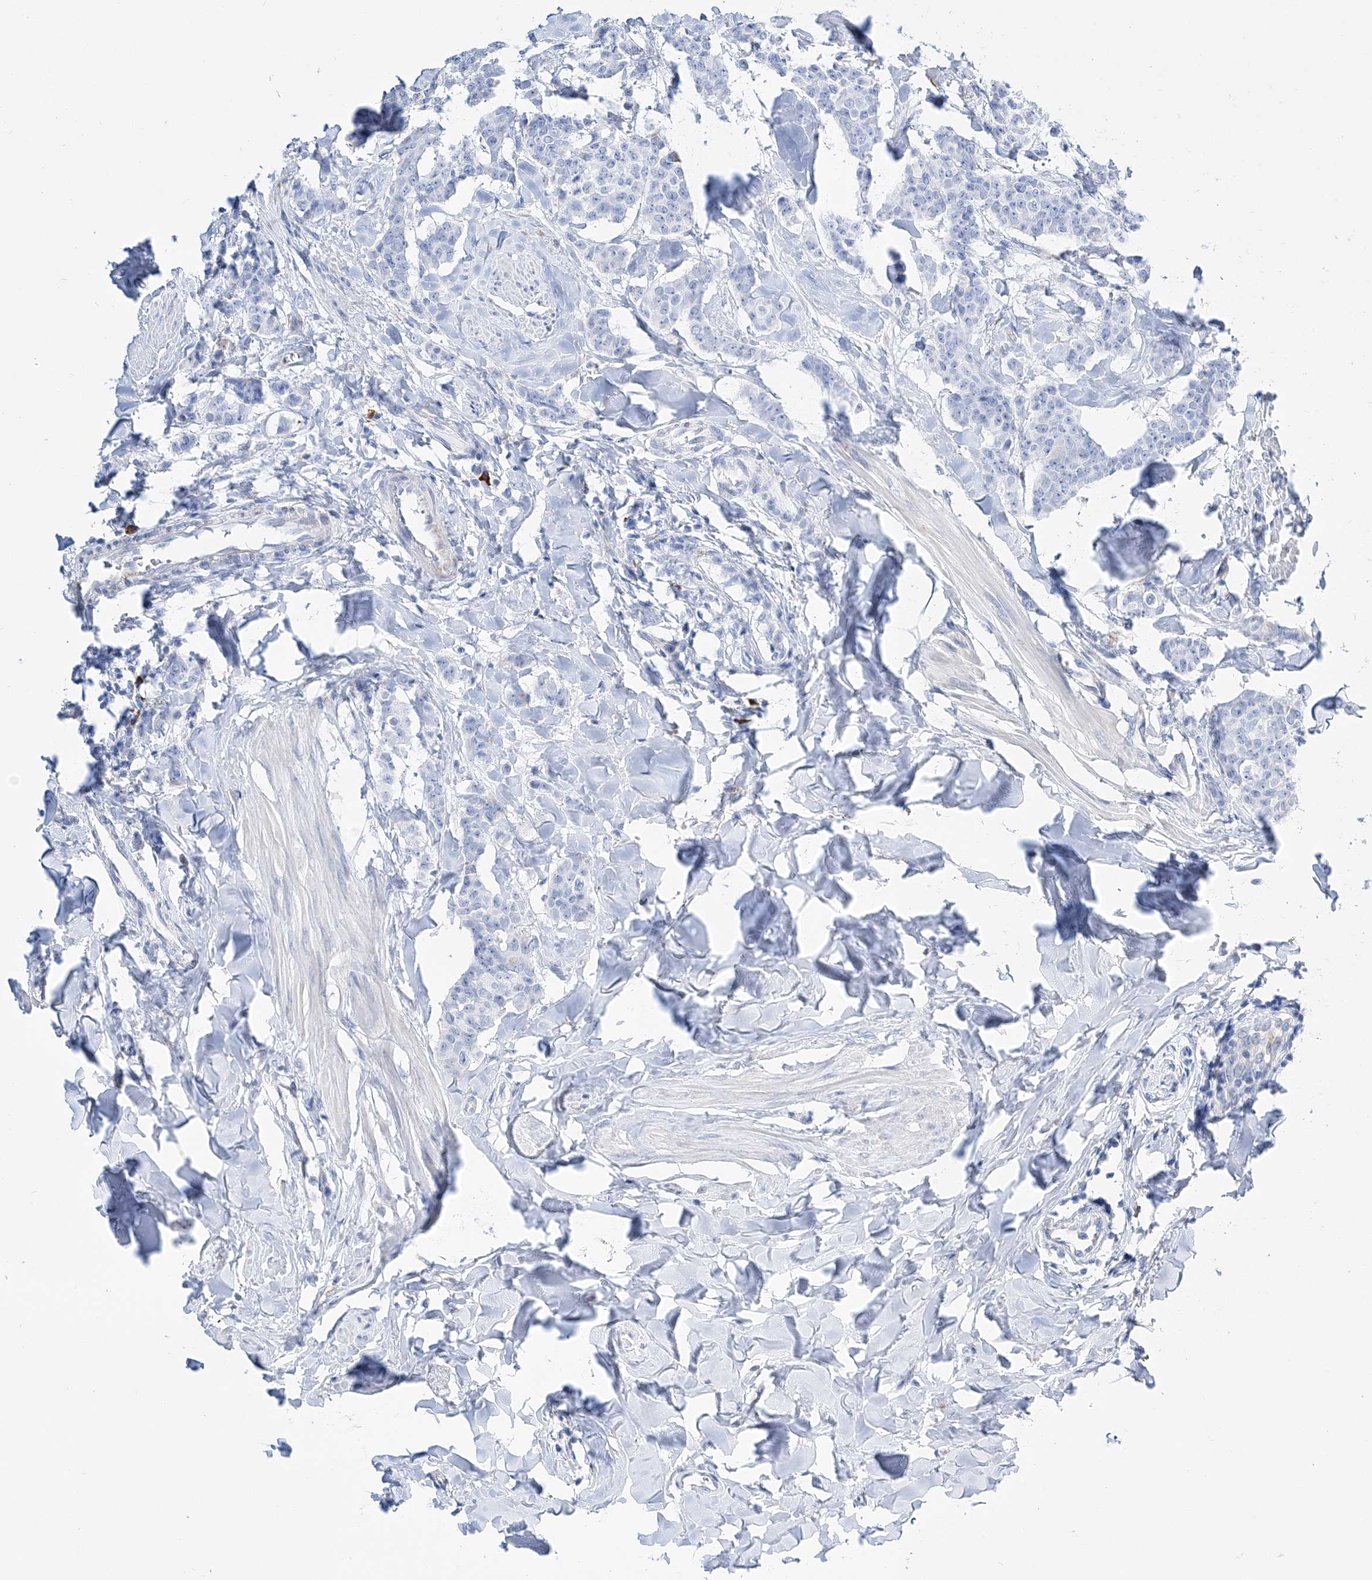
{"staining": {"intensity": "negative", "quantity": "none", "location": "none"}, "tissue": "breast cancer", "cell_type": "Tumor cells", "image_type": "cancer", "snomed": [{"axis": "morphology", "description": "Duct carcinoma"}, {"axis": "topography", "description": "Breast"}], "caption": "Tumor cells show no significant protein positivity in breast cancer.", "gene": "TSPYL6", "patient": {"sex": "female", "age": 40}}